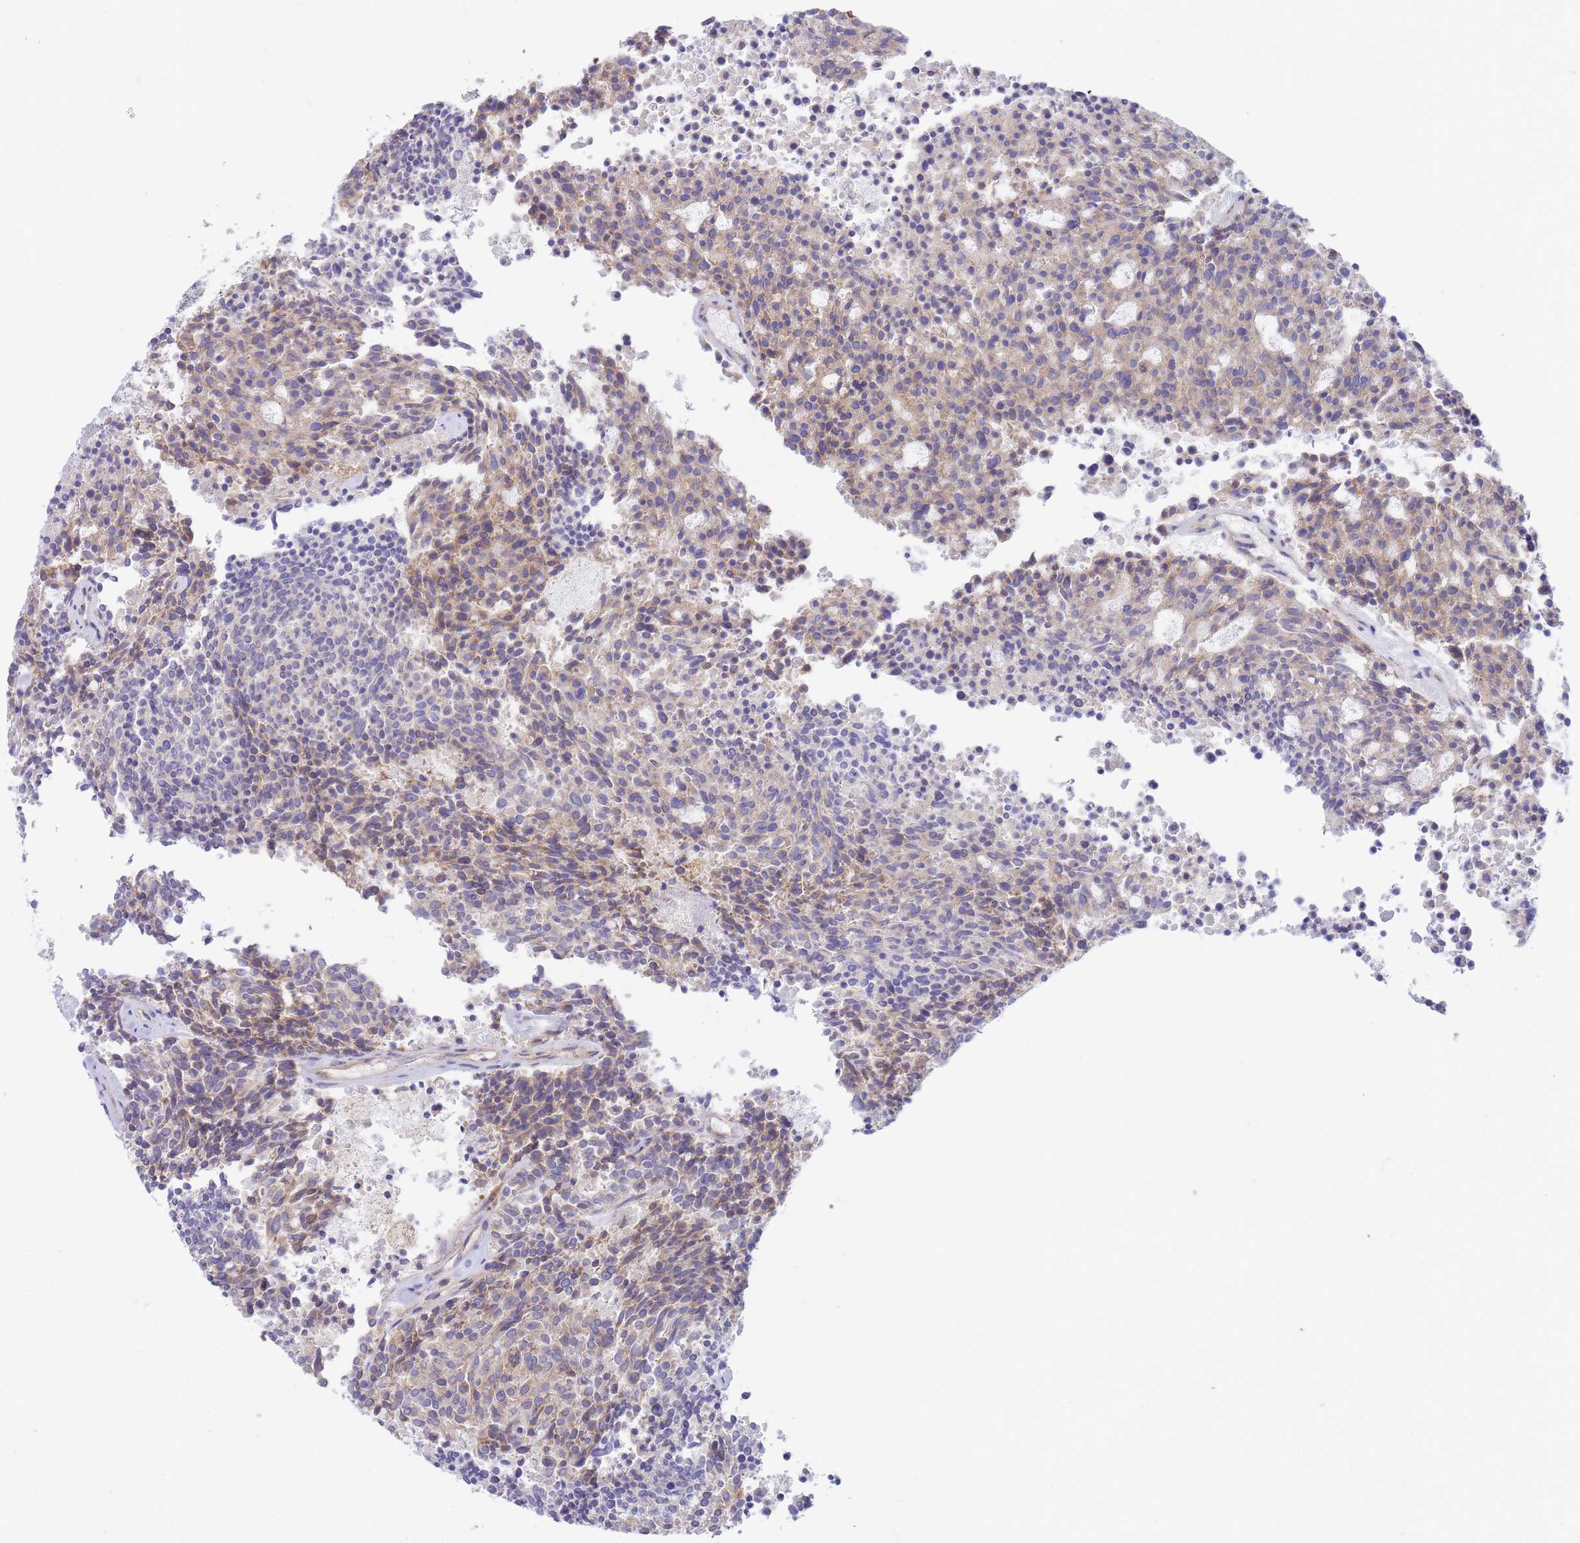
{"staining": {"intensity": "weak", "quantity": "25%-75%", "location": "cytoplasmic/membranous"}, "tissue": "carcinoid", "cell_type": "Tumor cells", "image_type": "cancer", "snomed": [{"axis": "morphology", "description": "Carcinoid, malignant, NOS"}, {"axis": "topography", "description": "Pancreas"}], "caption": "IHC micrograph of neoplastic tissue: carcinoid (malignant) stained using immunohistochemistry (IHC) demonstrates low levels of weak protein expression localized specifically in the cytoplasmic/membranous of tumor cells, appearing as a cytoplasmic/membranous brown color.", "gene": "SH2B2", "patient": {"sex": "female", "age": 54}}